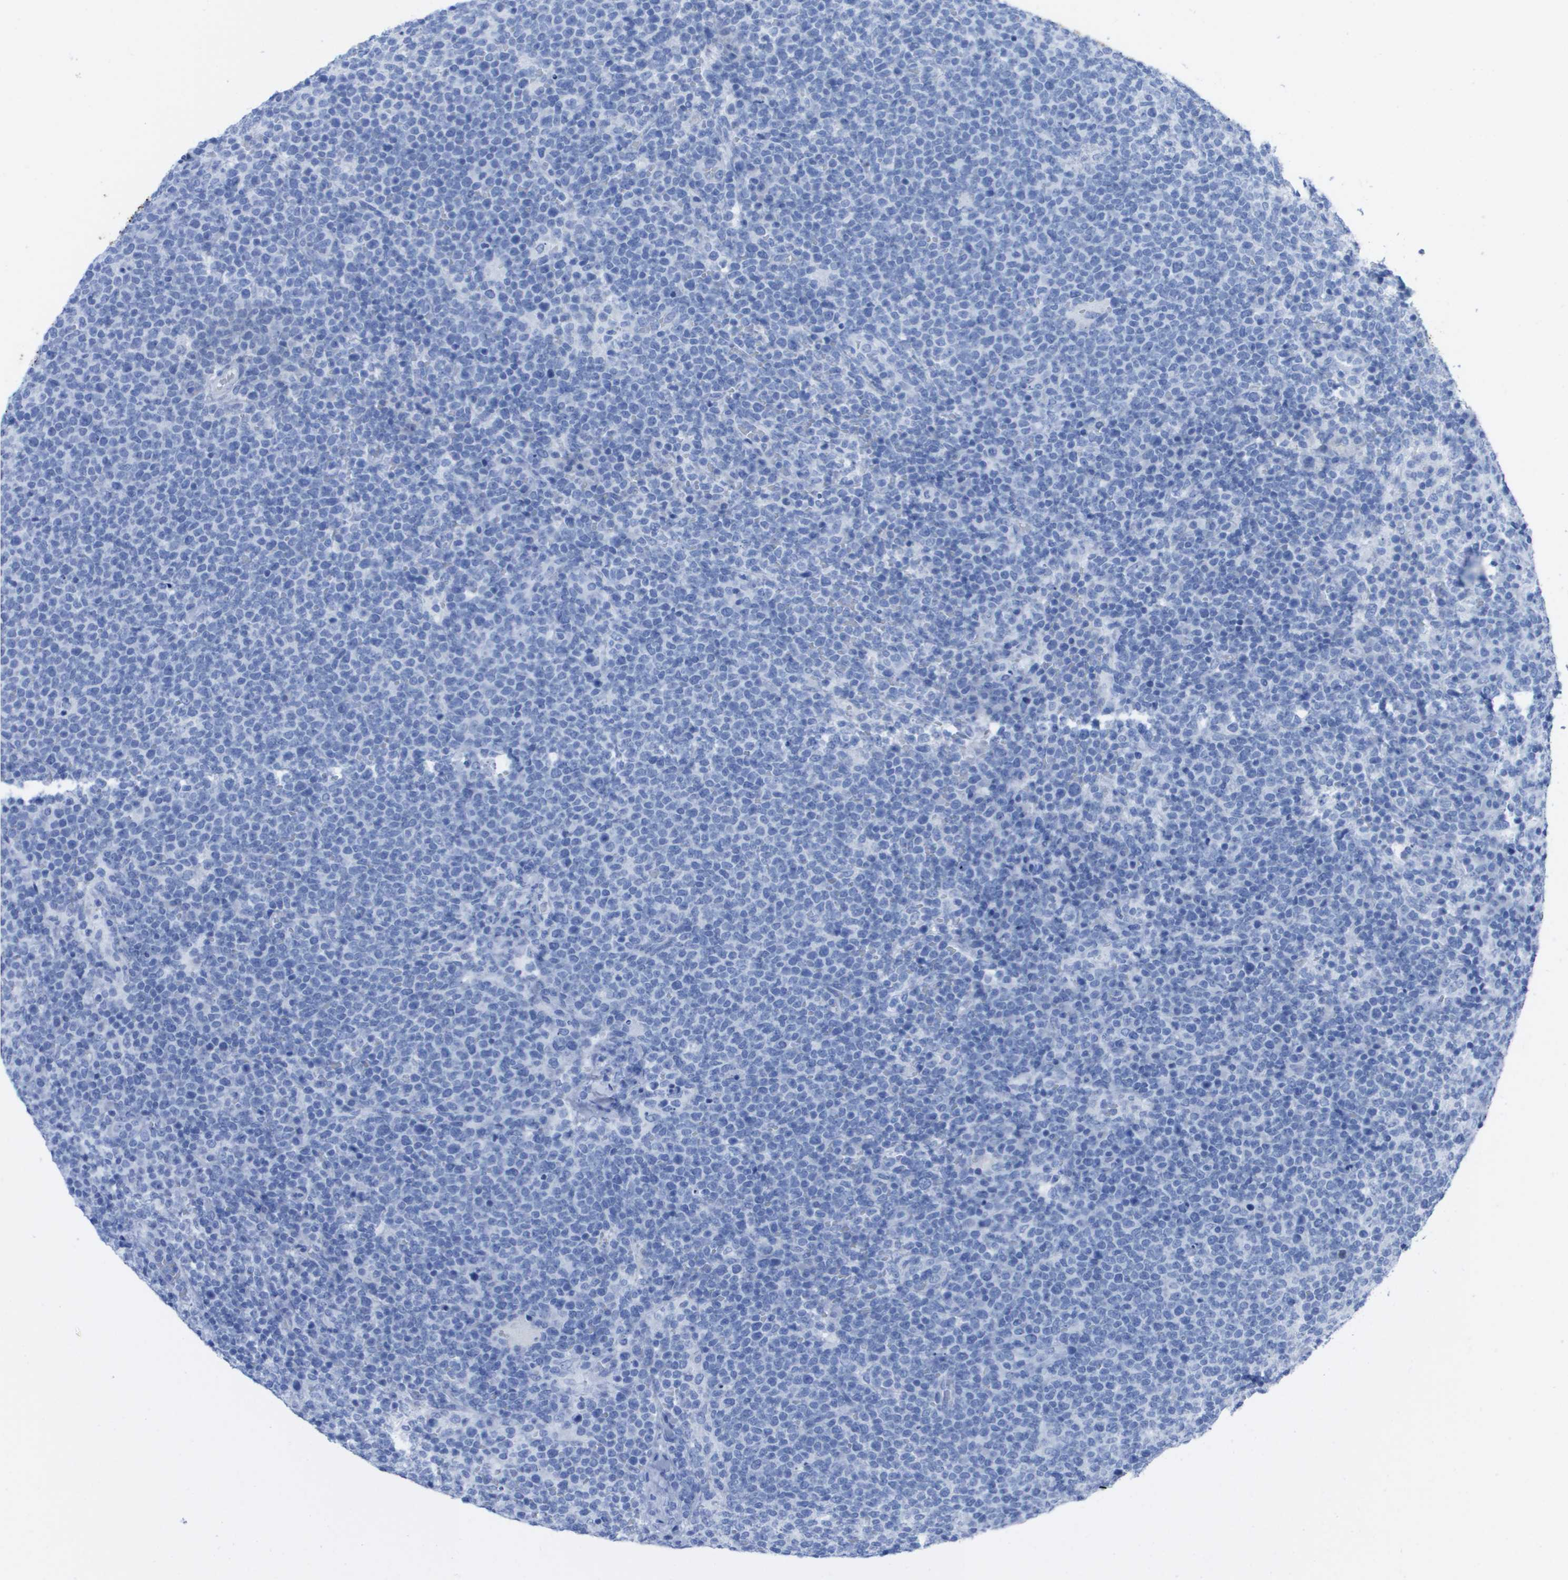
{"staining": {"intensity": "negative", "quantity": "none", "location": "none"}, "tissue": "lymphoma", "cell_type": "Tumor cells", "image_type": "cancer", "snomed": [{"axis": "morphology", "description": "Malignant lymphoma, non-Hodgkin's type, High grade"}, {"axis": "topography", "description": "Lymph node"}], "caption": "Malignant lymphoma, non-Hodgkin's type (high-grade) stained for a protein using immunohistochemistry (IHC) reveals no expression tumor cells.", "gene": "KCNA3", "patient": {"sex": "male", "age": 61}}